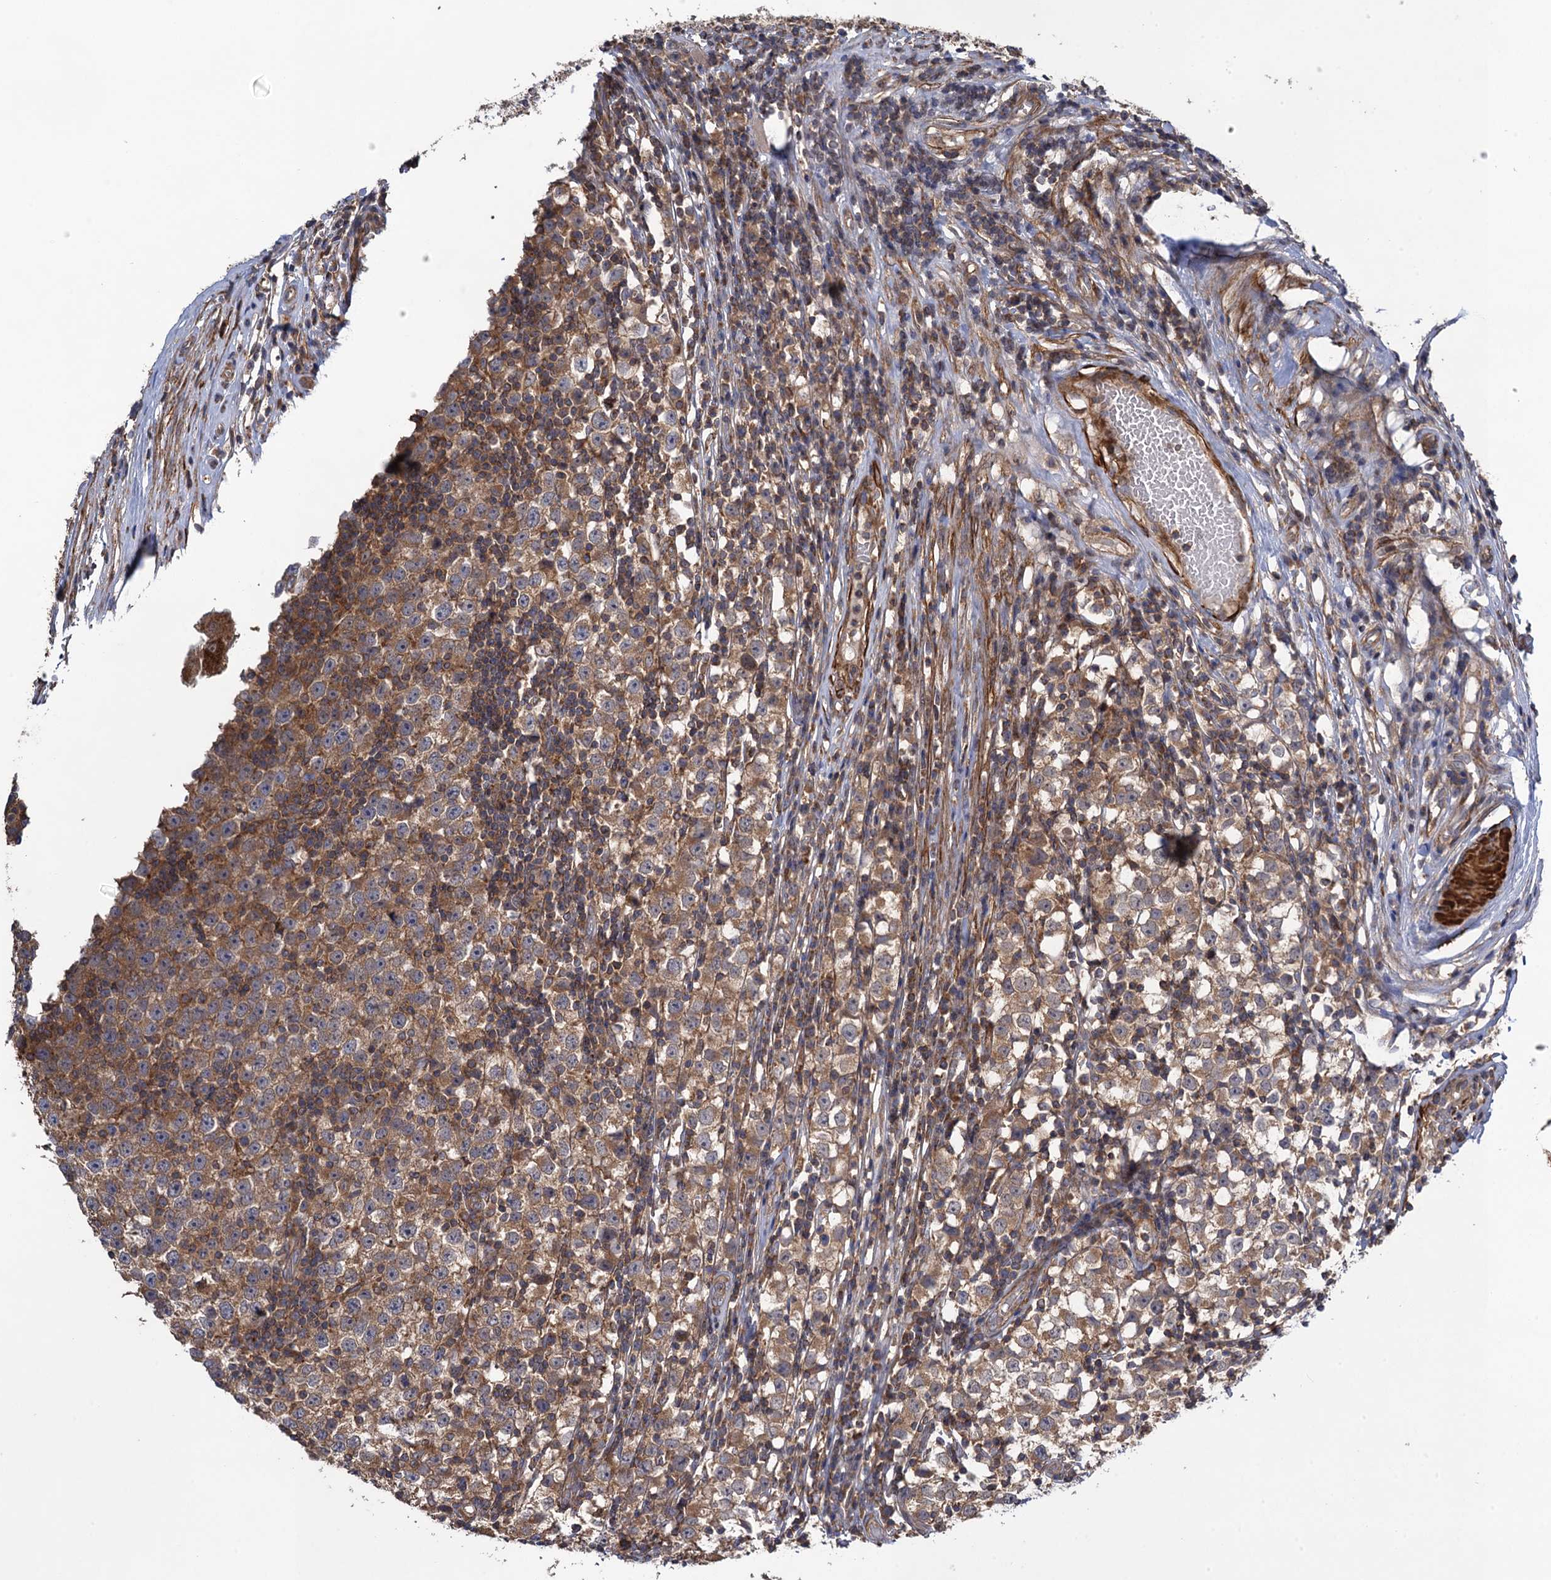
{"staining": {"intensity": "moderate", "quantity": ">75%", "location": "cytoplasmic/membranous"}, "tissue": "testis cancer", "cell_type": "Tumor cells", "image_type": "cancer", "snomed": [{"axis": "morphology", "description": "Seminoma, NOS"}, {"axis": "topography", "description": "Testis"}], "caption": "Testis cancer tissue displays moderate cytoplasmic/membranous expression in approximately >75% of tumor cells", "gene": "WDR88", "patient": {"sex": "male", "age": 65}}